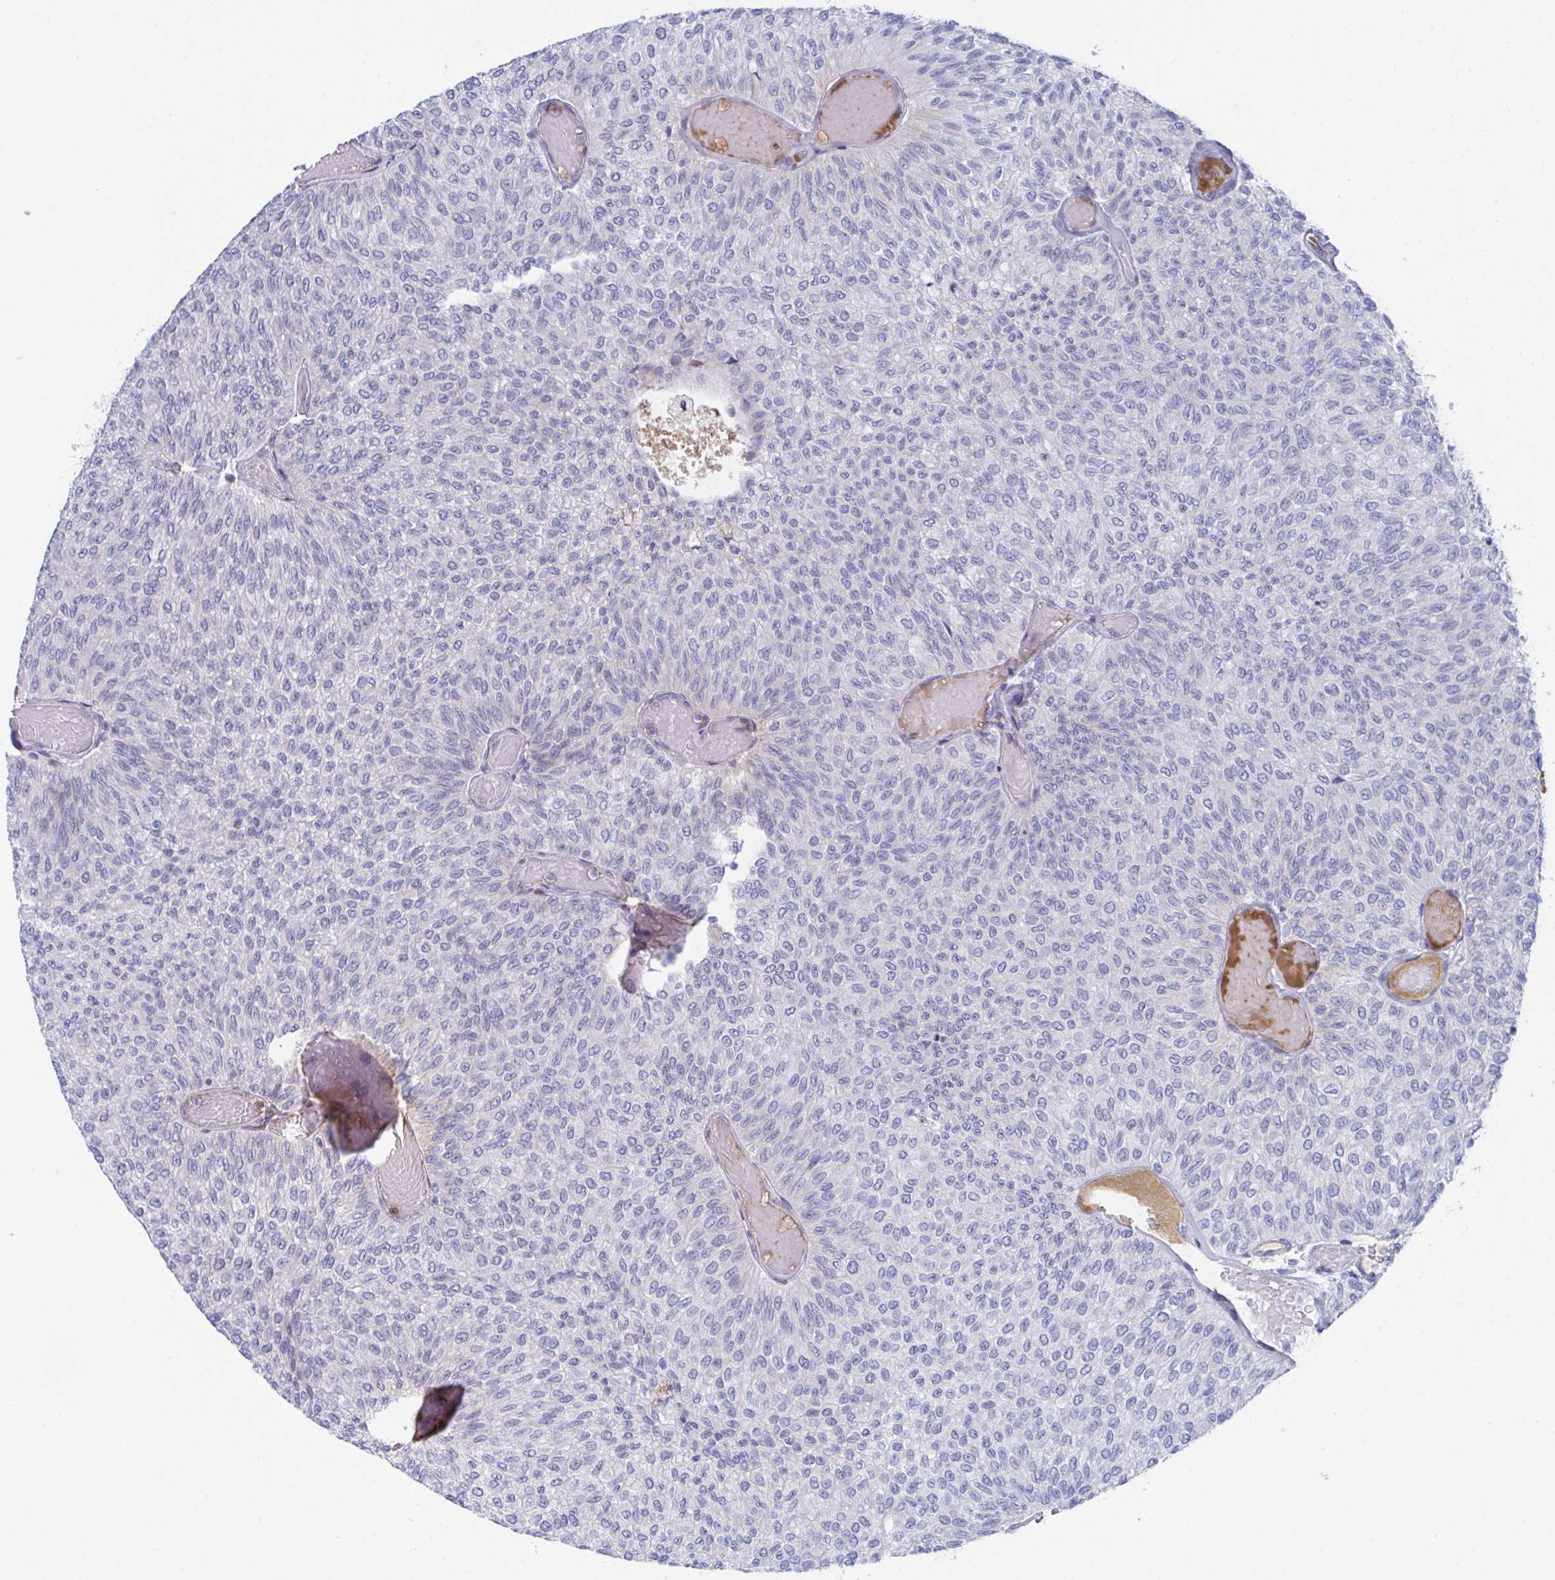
{"staining": {"intensity": "negative", "quantity": "none", "location": "none"}, "tissue": "urothelial cancer", "cell_type": "Tumor cells", "image_type": "cancer", "snomed": [{"axis": "morphology", "description": "Urothelial carcinoma, Low grade"}, {"axis": "topography", "description": "Urinary bladder"}], "caption": "Immunohistochemistry of human urothelial cancer demonstrates no staining in tumor cells.", "gene": "TNFAIP6", "patient": {"sex": "male", "age": 78}}